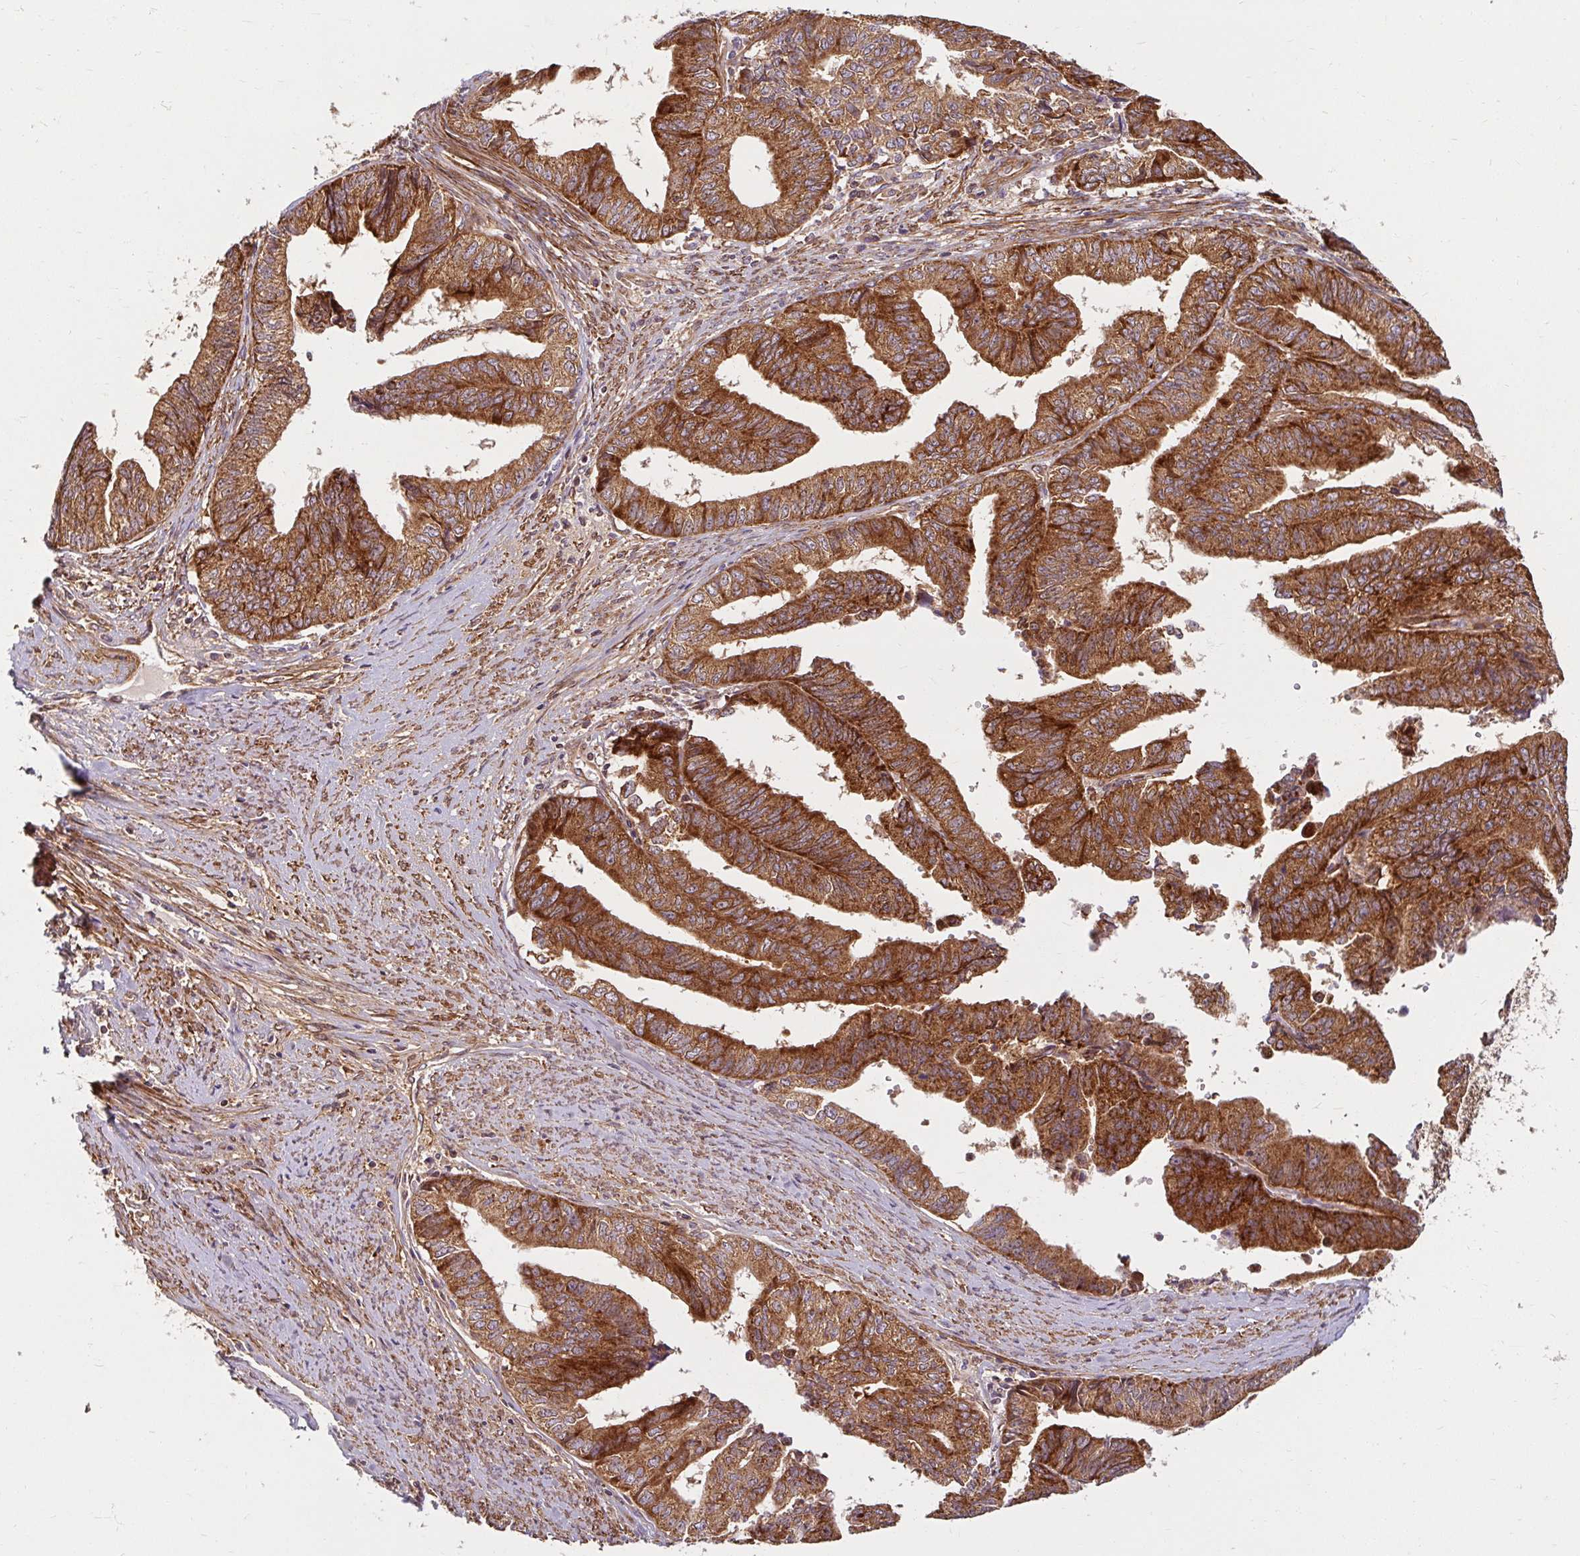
{"staining": {"intensity": "strong", "quantity": ">75%", "location": "cytoplasmic/membranous"}, "tissue": "endometrial cancer", "cell_type": "Tumor cells", "image_type": "cancer", "snomed": [{"axis": "morphology", "description": "Adenocarcinoma, NOS"}, {"axis": "topography", "description": "Endometrium"}], "caption": "Protein analysis of endometrial cancer tissue shows strong cytoplasmic/membranous expression in about >75% of tumor cells.", "gene": "BTF3", "patient": {"sex": "female", "age": 65}}